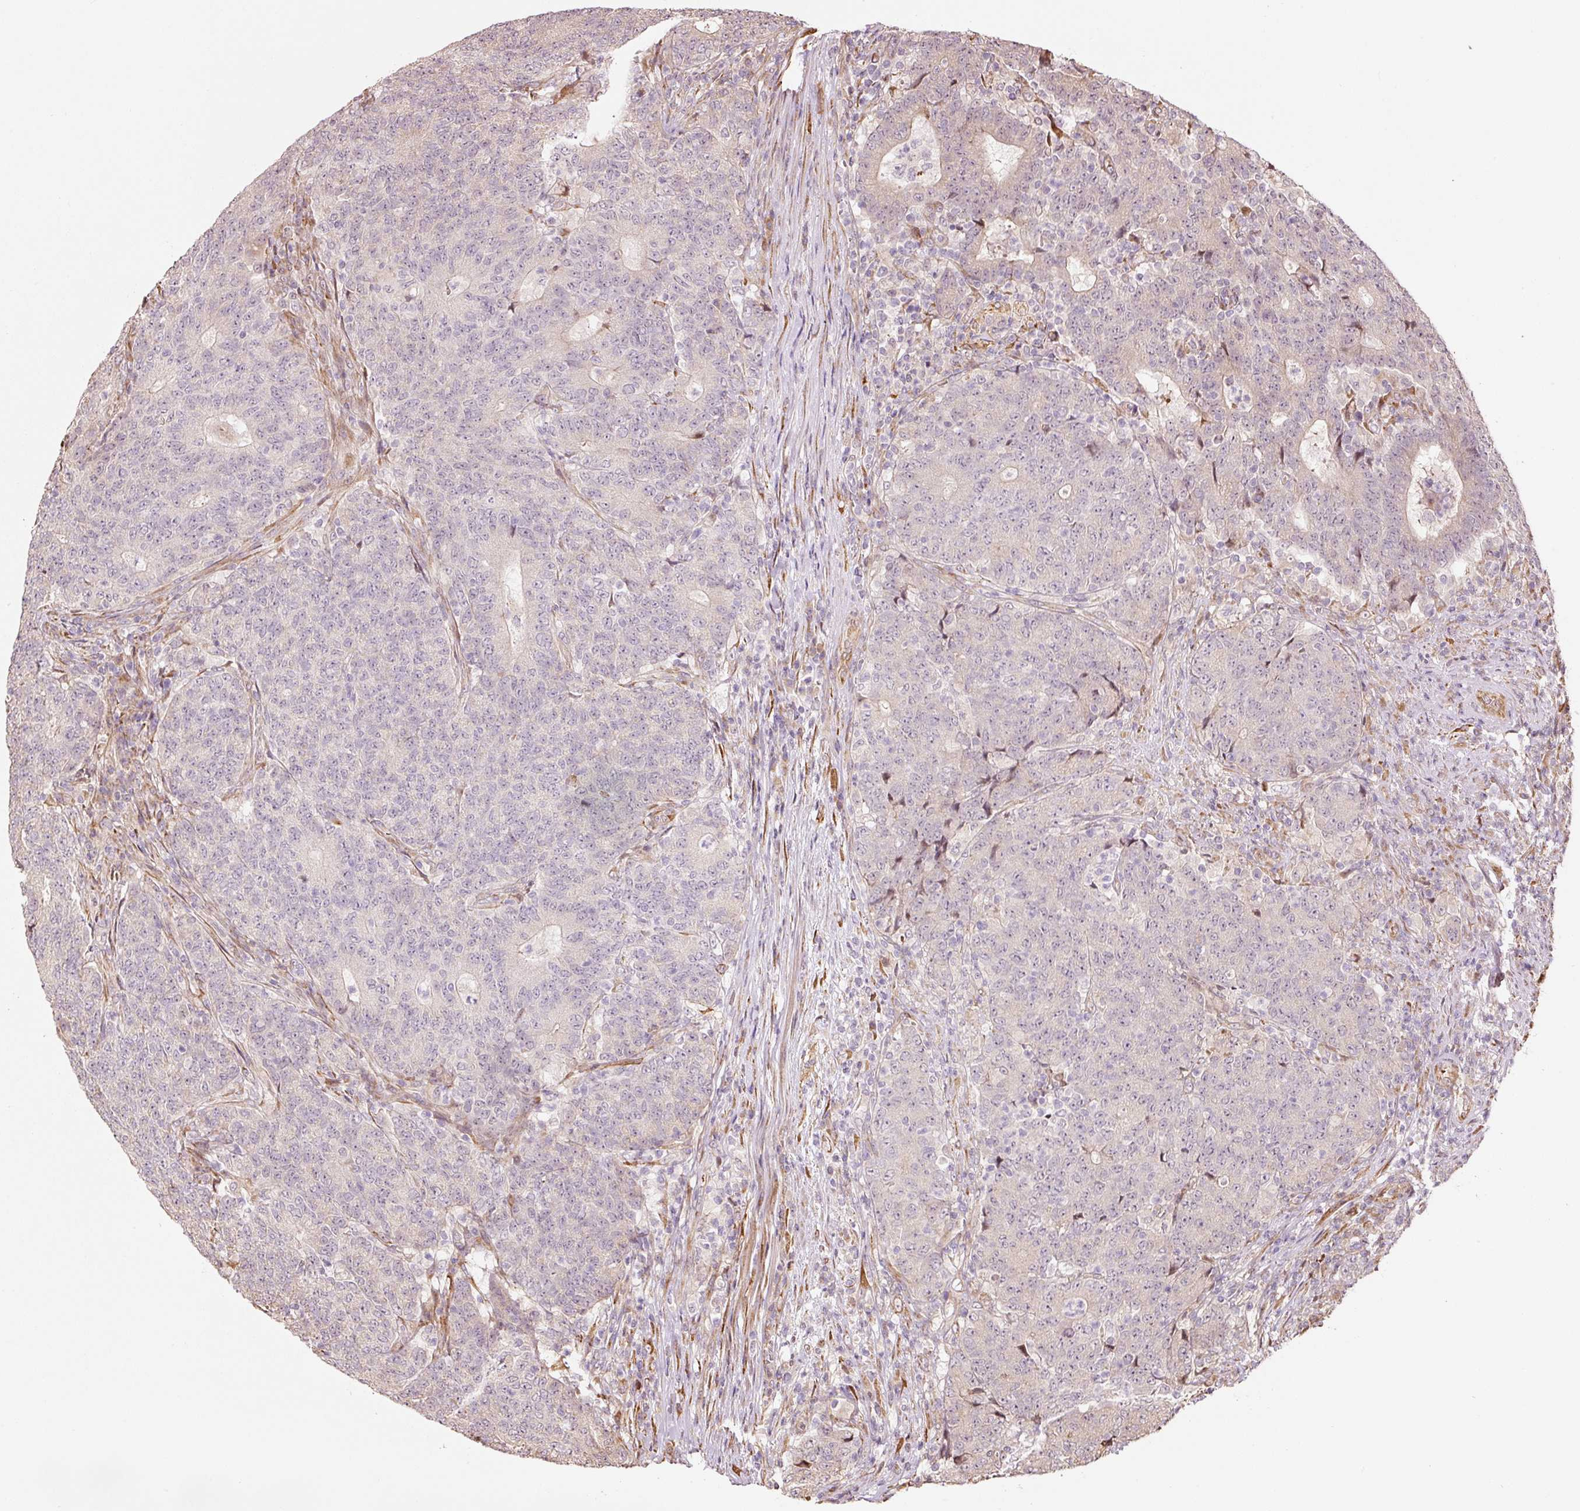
{"staining": {"intensity": "negative", "quantity": "none", "location": "none"}, "tissue": "colorectal cancer", "cell_type": "Tumor cells", "image_type": "cancer", "snomed": [{"axis": "morphology", "description": "Adenocarcinoma, NOS"}, {"axis": "topography", "description": "Colon"}], "caption": "An image of adenocarcinoma (colorectal) stained for a protein displays no brown staining in tumor cells.", "gene": "ETF1", "patient": {"sex": "female", "age": 75}}